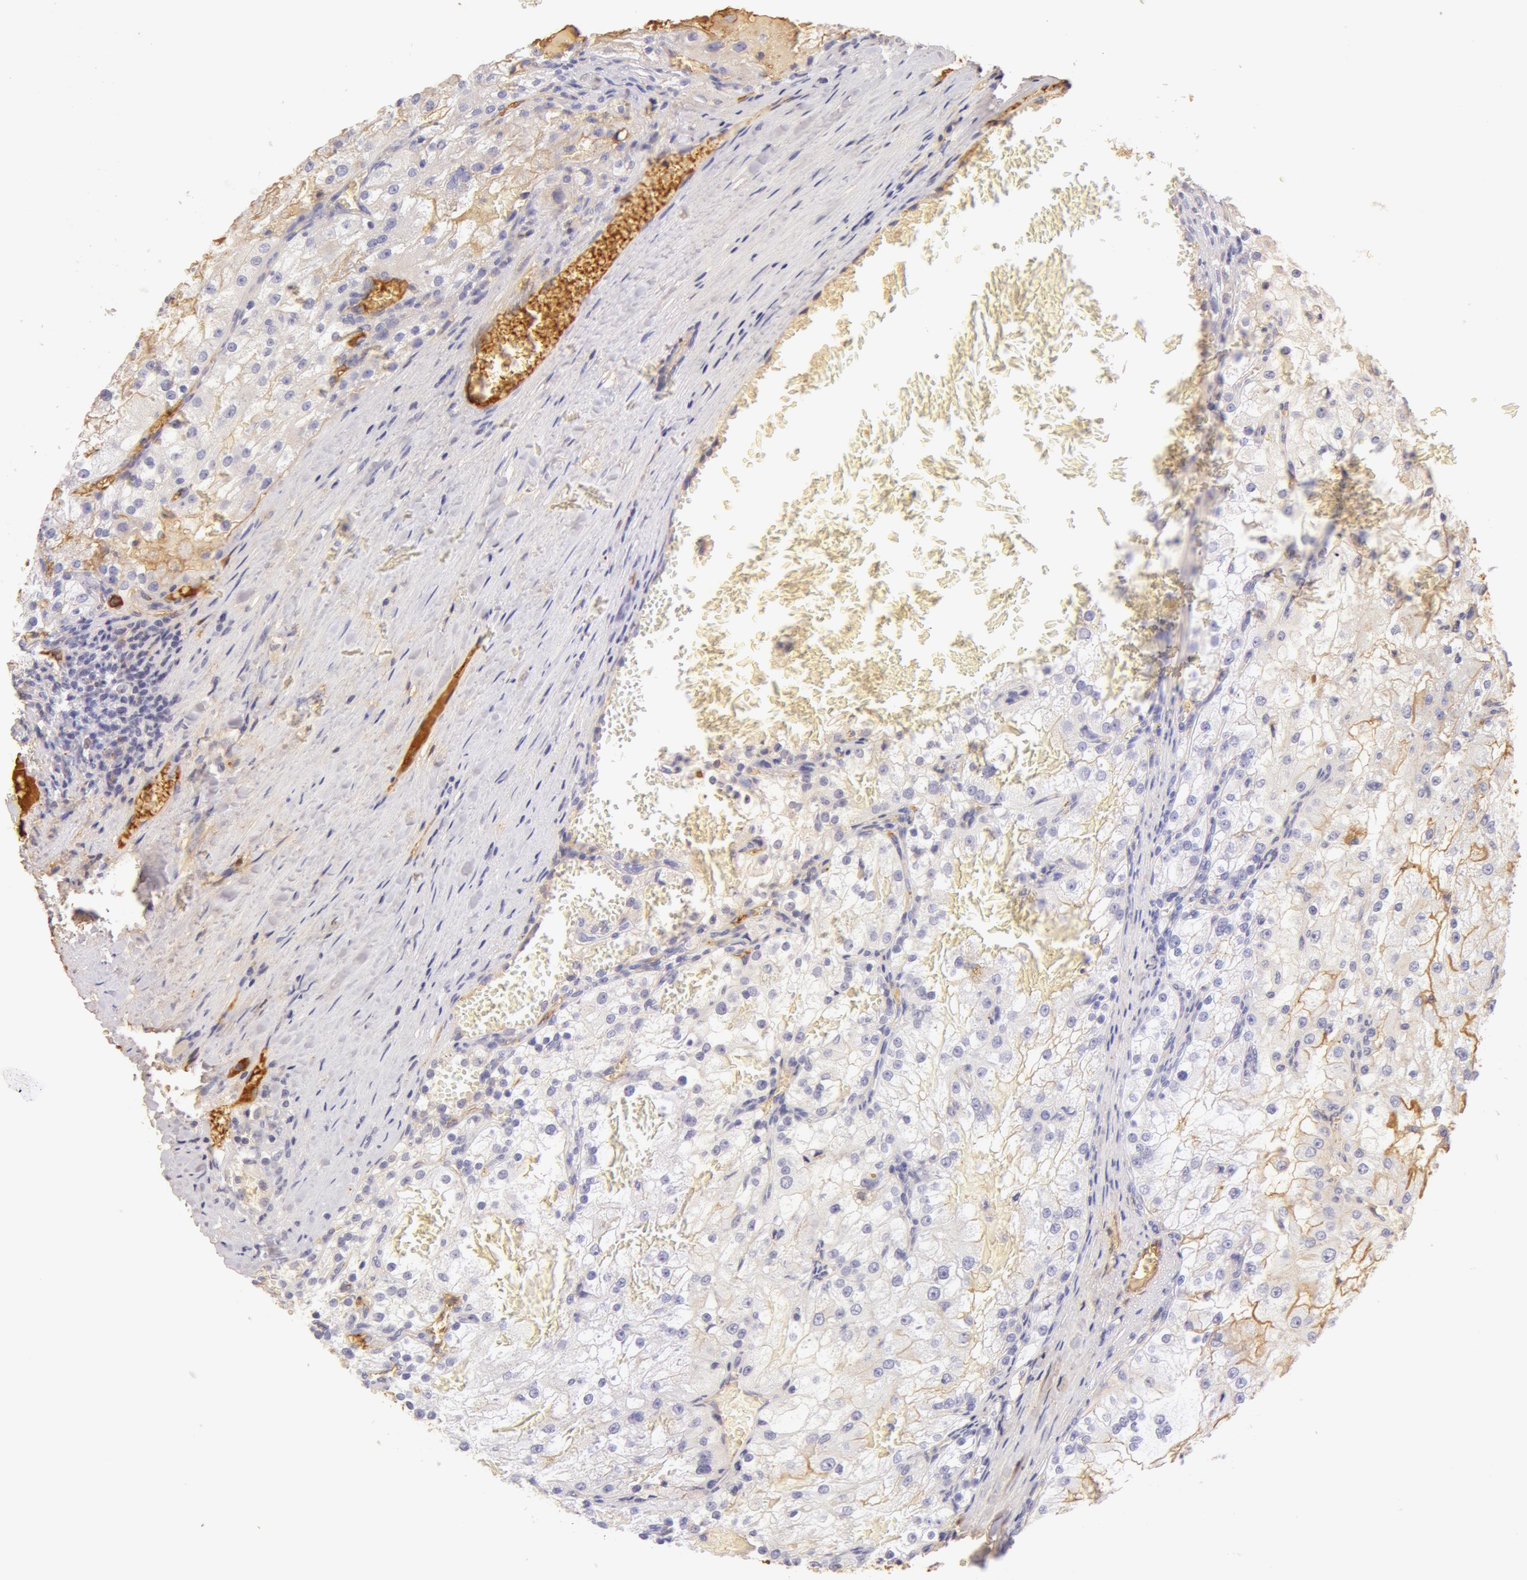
{"staining": {"intensity": "weak", "quantity": "<25%", "location": "cytoplasmic/membranous"}, "tissue": "renal cancer", "cell_type": "Tumor cells", "image_type": "cancer", "snomed": [{"axis": "morphology", "description": "Adenocarcinoma, NOS"}, {"axis": "topography", "description": "Kidney"}], "caption": "Image shows no significant protein staining in tumor cells of renal cancer (adenocarcinoma).", "gene": "AHSG", "patient": {"sex": "female", "age": 74}}